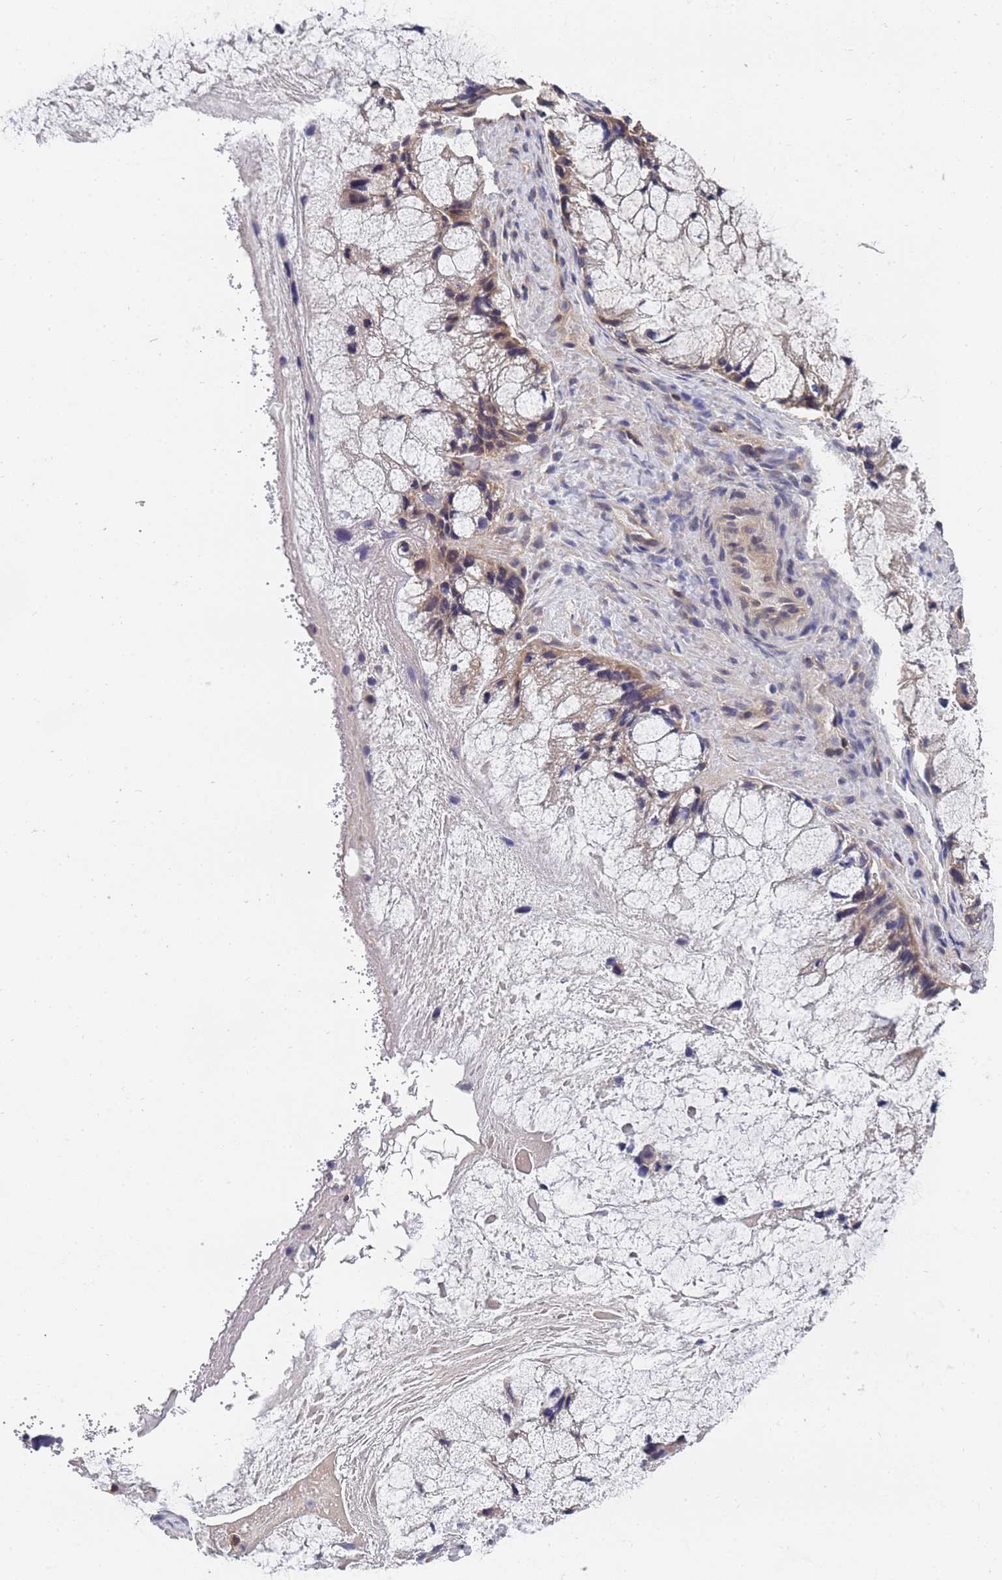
{"staining": {"intensity": "weak", "quantity": "25%-75%", "location": "cytoplasmic/membranous"}, "tissue": "ovarian cancer", "cell_type": "Tumor cells", "image_type": "cancer", "snomed": [{"axis": "morphology", "description": "Cystadenocarcinoma, mucinous, NOS"}, {"axis": "topography", "description": "Ovary"}], "caption": "This is an image of immunohistochemistry staining of ovarian cancer (mucinous cystadenocarcinoma), which shows weak expression in the cytoplasmic/membranous of tumor cells.", "gene": "ALS2CL", "patient": {"sex": "female", "age": 37}}